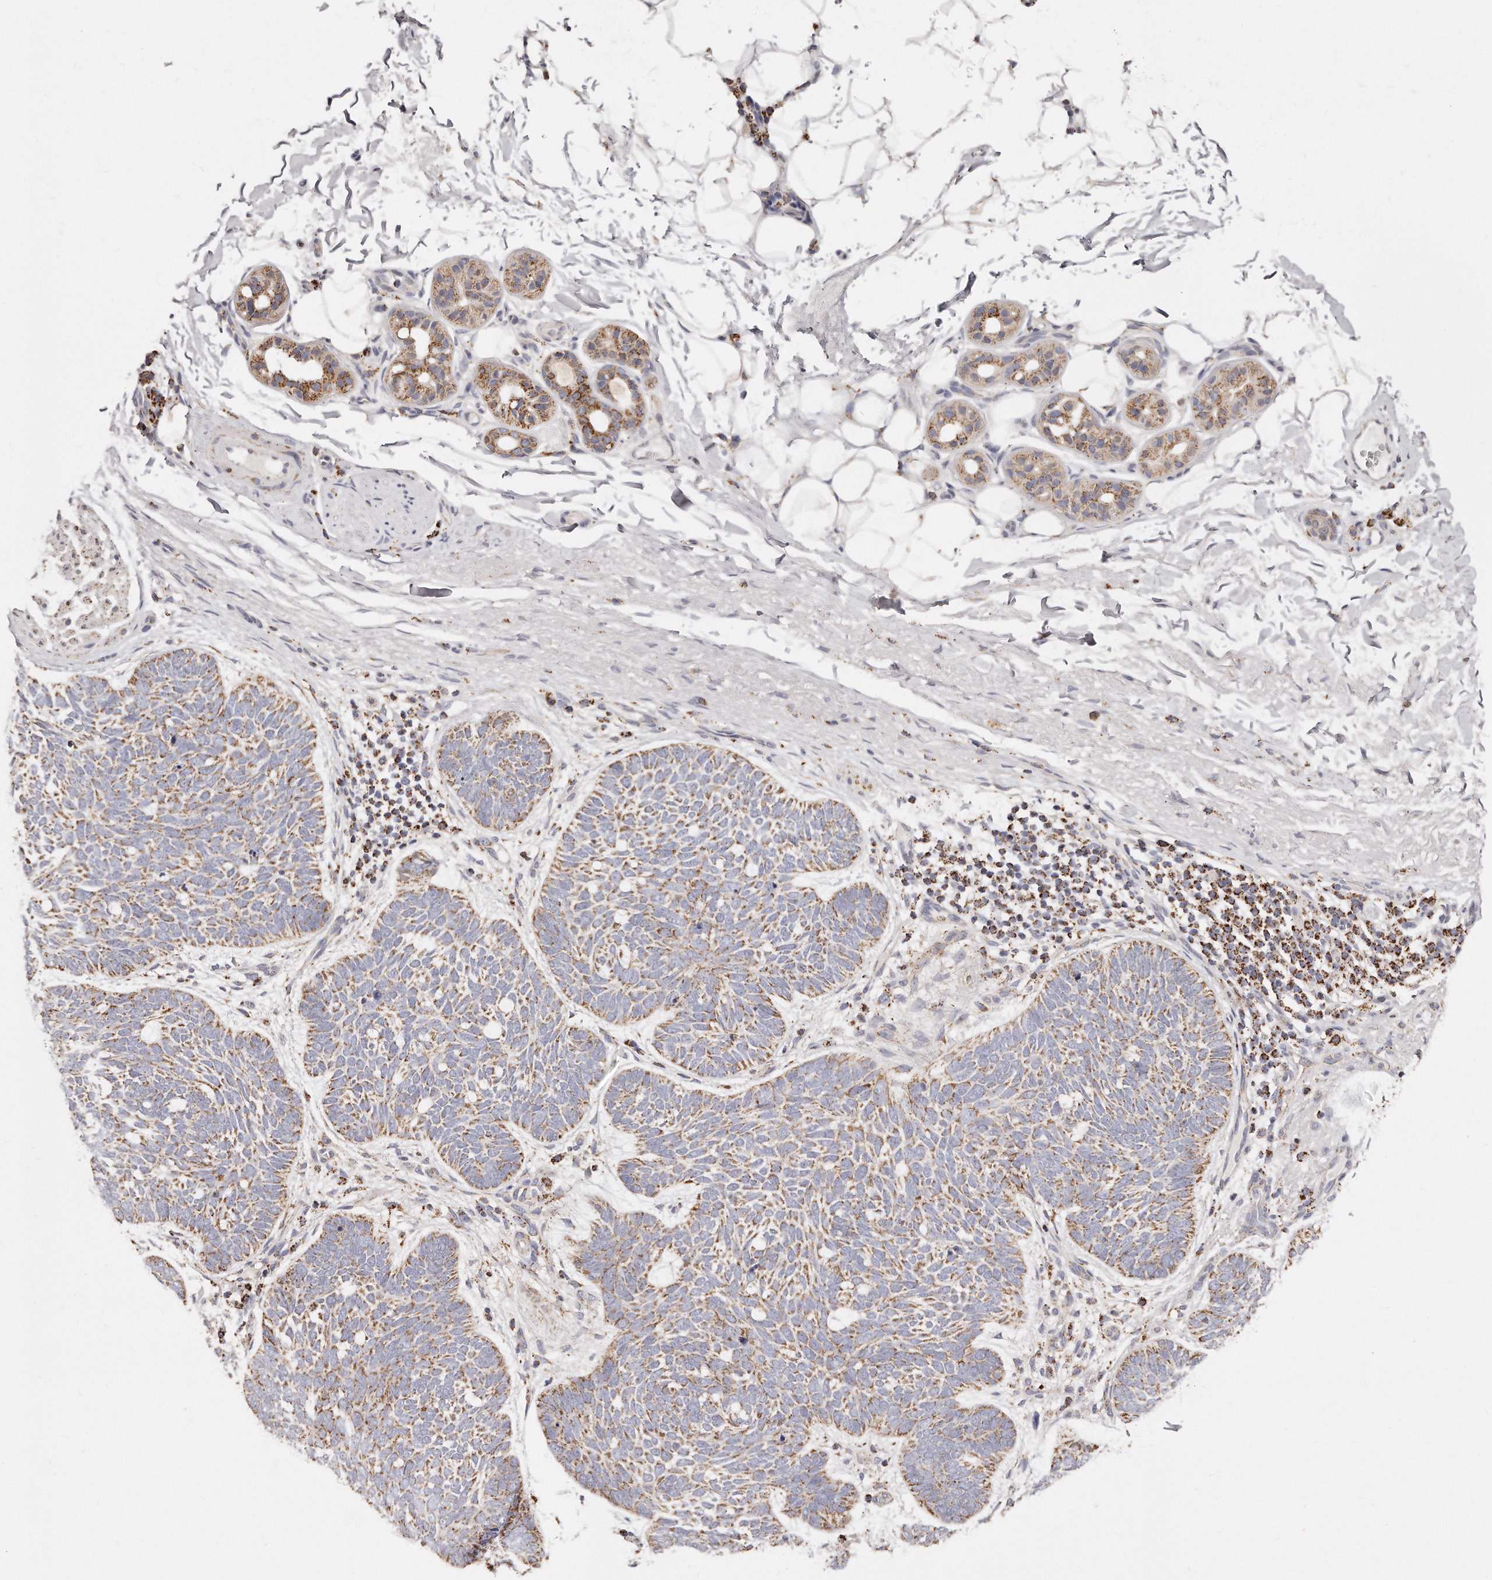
{"staining": {"intensity": "moderate", "quantity": ">75%", "location": "cytoplasmic/membranous"}, "tissue": "skin cancer", "cell_type": "Tumor cells", "image_type": "cancer", "snomed": [{"axis": "morphology", "description": "Basal cell carcinoma"}, {"axis": "topography", "description": "Skin"}], "caption": "The histopathology image demonstrates a brown stain indicating the presence of a protein in the cytoplasmic/membranous of tumor cells in skin cancer (basal cell carcinoma). The protein is shown in brown color, while the nuclei are stained blue.", "gene": "RTKN", "patient": {"sex": "female", "age": 85}}